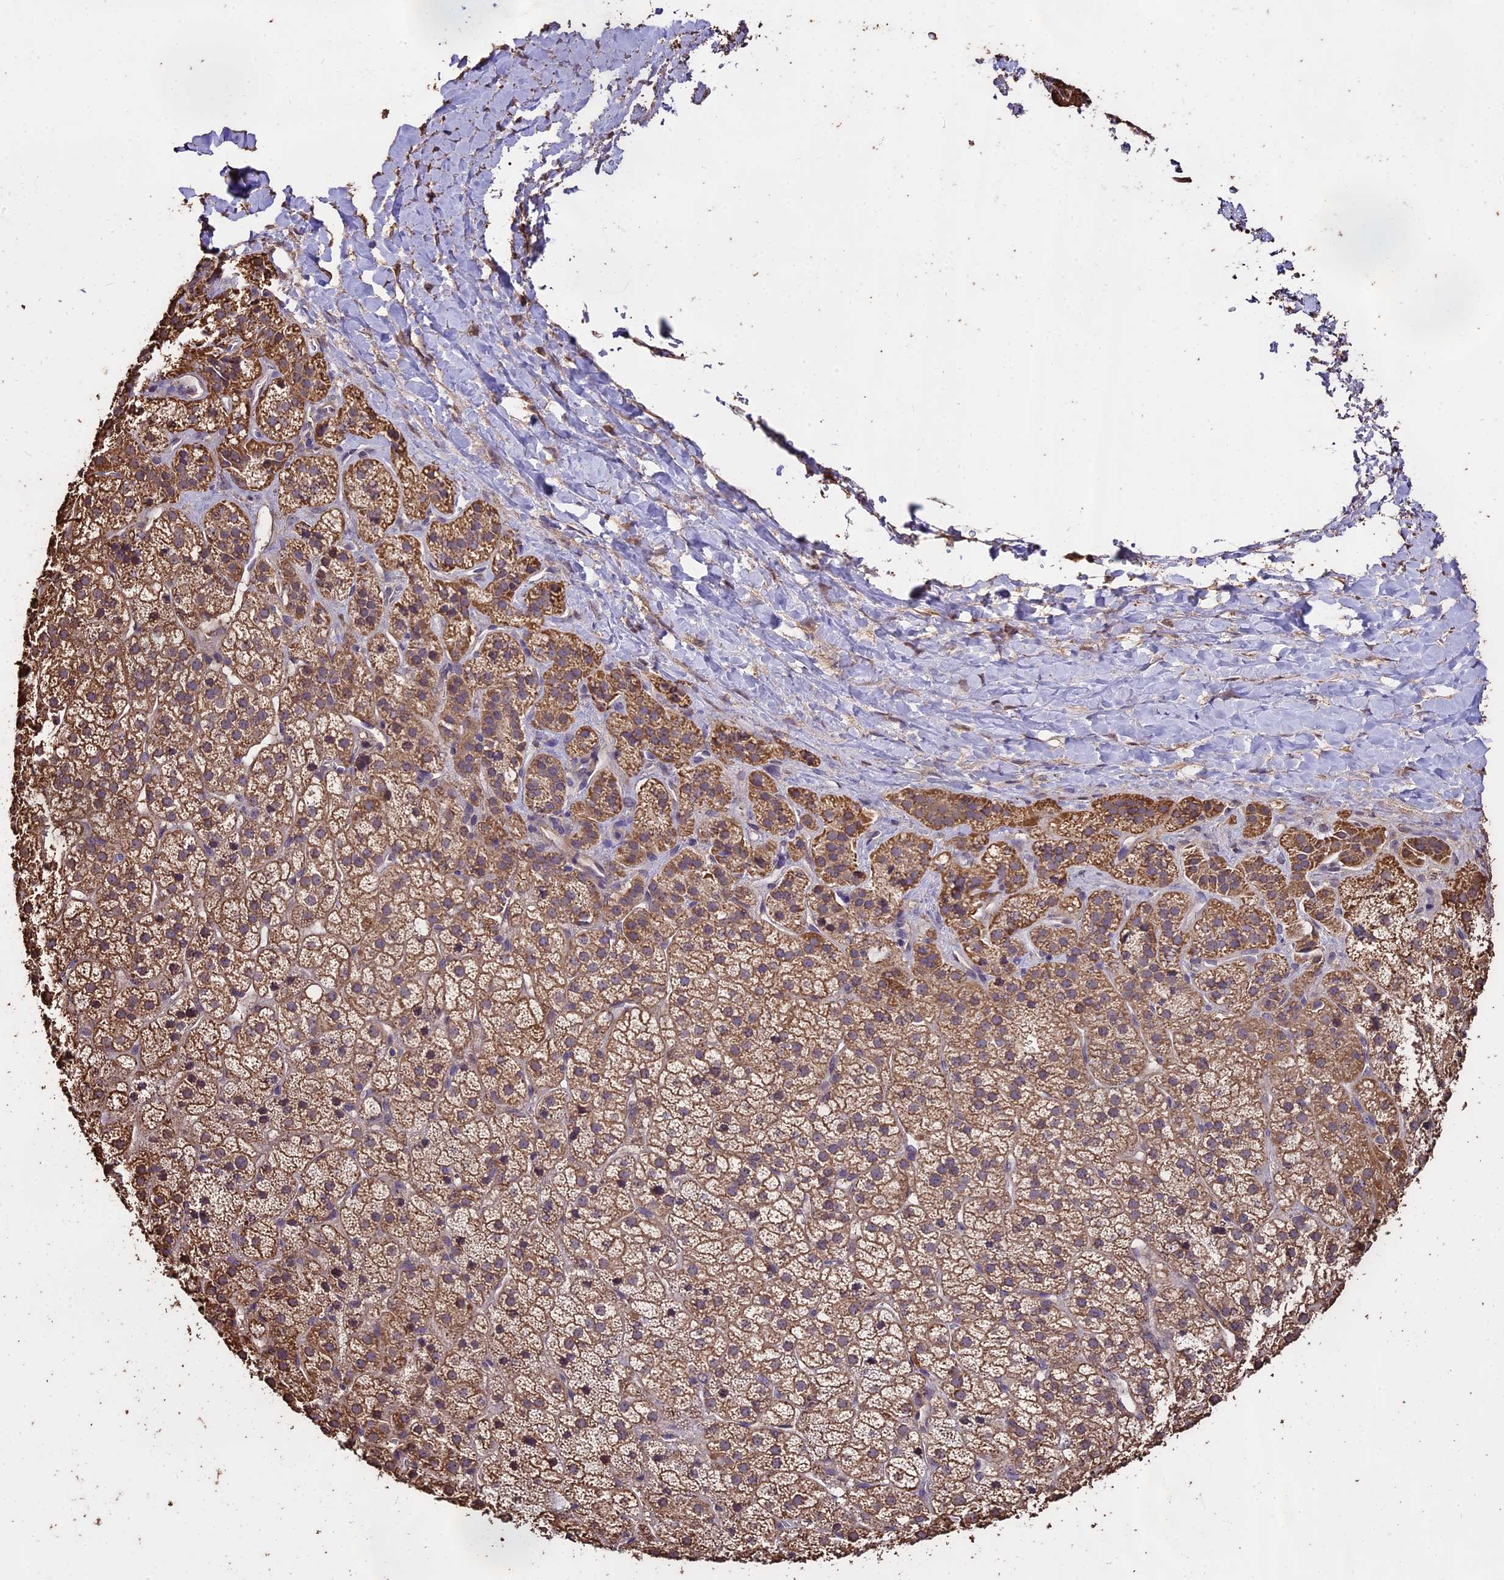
{"staining": {"intensity": "moderate", "quantity": ">75%", "location": "cytoplasmic/membranous"}, "tissue": "adrenal gland", "cell_type": "Glandular cells", "image_type": "normal", "snomed": [{"axis": "morphology", "description": "Normal tissue, NOS"}, {"axis": "topography", "description": "Adrenal gland"}], "caption": "Immunohistochemical staining of normal human adrenal gland displays moderate cytoplasmic/membranous protein staining in about >75% of glandular cells.", "gene": "PGPEP1L", "patient": {"sex": "female", "age": 57}}